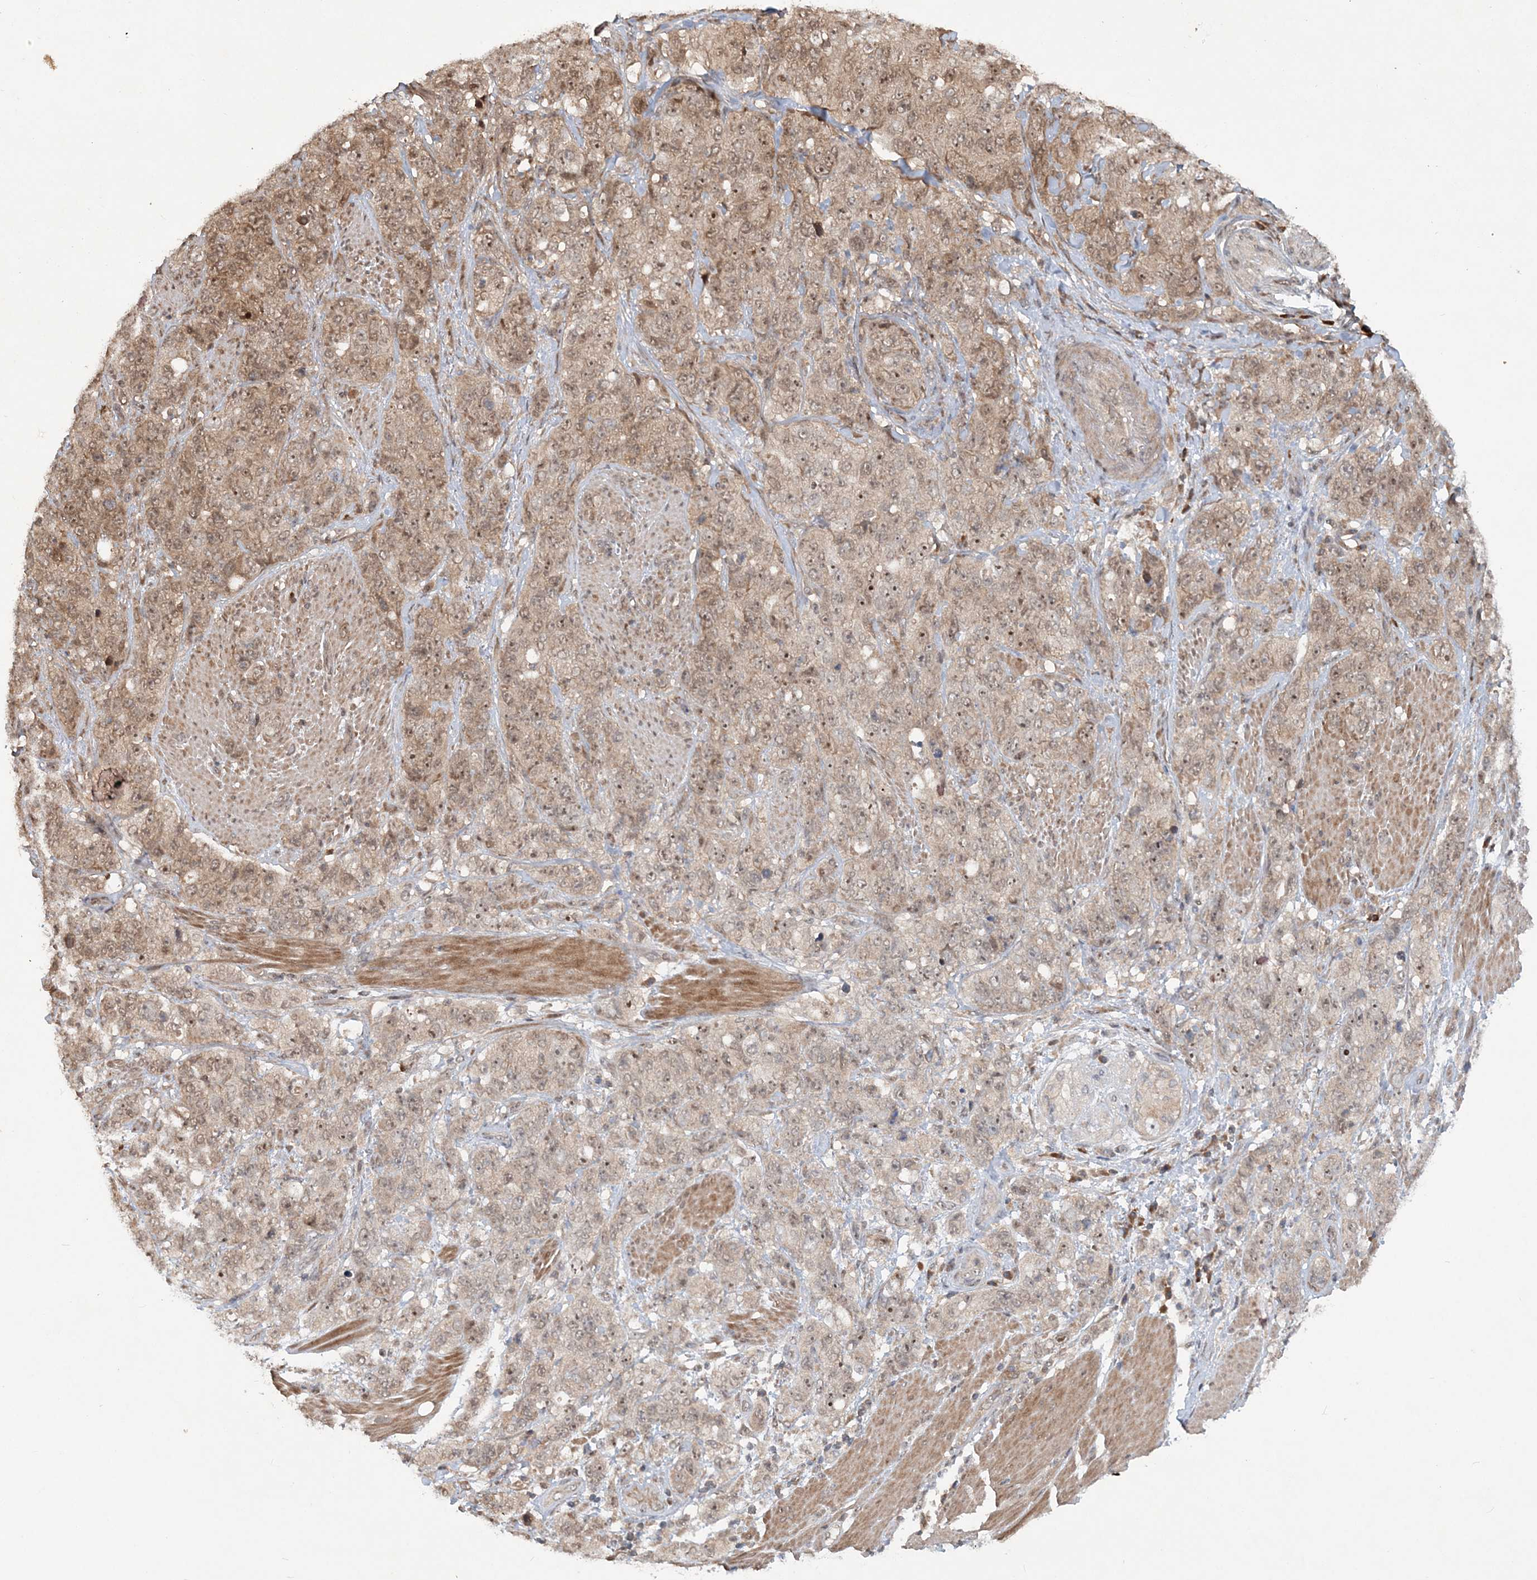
{"staining": {"intensity": "weak", "quantity": ">75%", "location": "cytoplasmic/membranous,nuclear"}, "tissue": "stomach cancer", "cell_type": "Tumor cells", "image_type": "cancer", "snomed": [{"axis": "morphology", "description": "Adenocarcinoma, NOS"}, {"axis": "topography", "description": "Stomach"}], "caption": "Stomach cancer (adenocarcinoma) stained for a protein (brown) shows weak cytoplasmic/membranous and nuclear positive staining in about >75% of tumor cells.", "gene": "UBR3", "patient": {"sex": "male", "age": 48}}